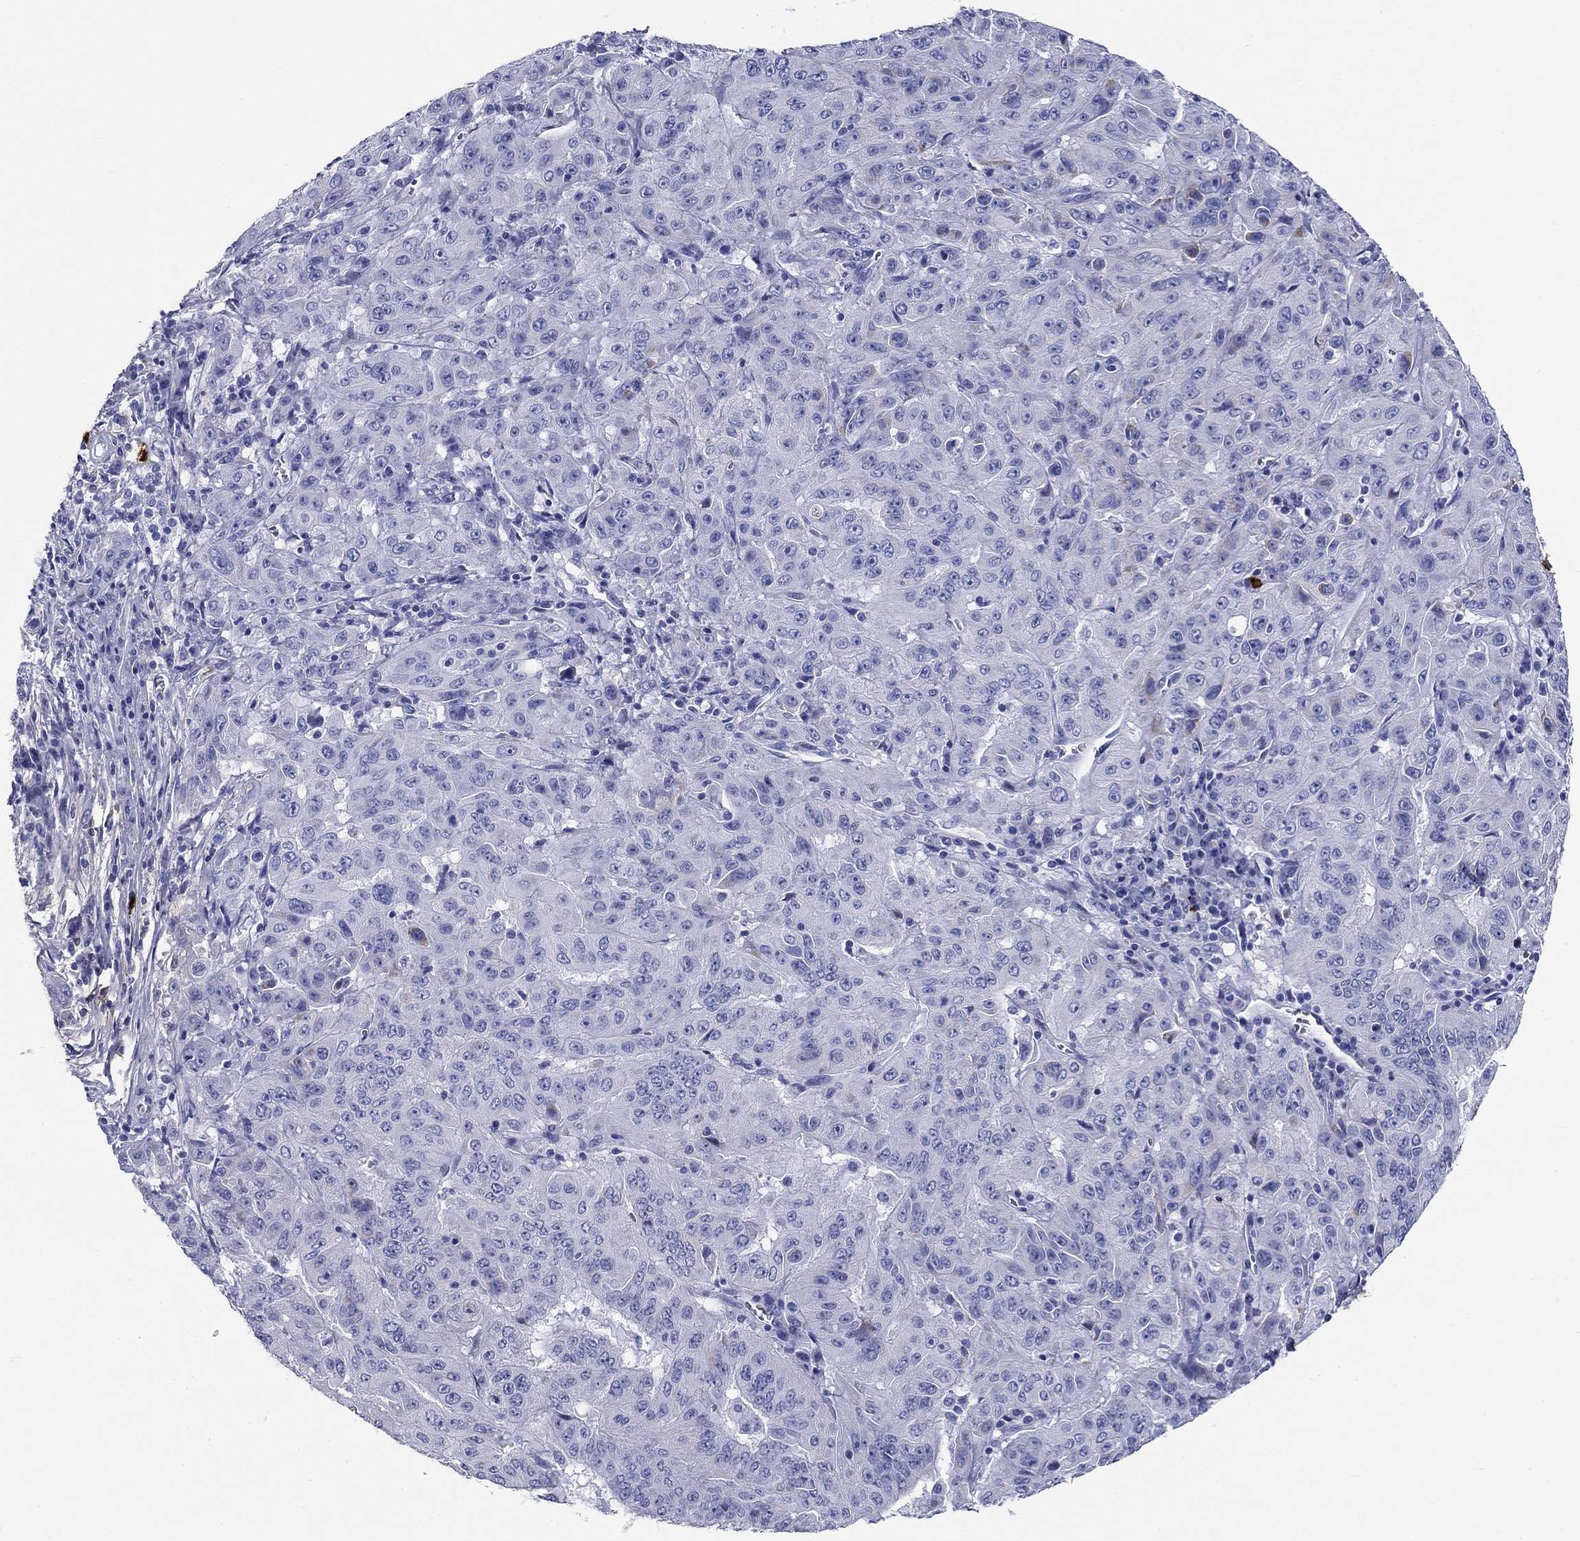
{"staining": {"intensity": "negative", "quantity": "none", "location": "none"}, "tissue": "pancreatic cancer", "cell_type": "Tumor cells", "image_type": "cancer", "snomed": [{"axis": "morphology", "description": "Adenocarcinoma, NOS"}, {"axis": "topography", "description": "Pancreas"}], "caption": "This is an IHC photomicrograph of human adenocarcinoma (pancreatic). There is no positivity in tumor cells.", "gene": "CD40LG", "patient": {"sex": "male", "age": 63}}